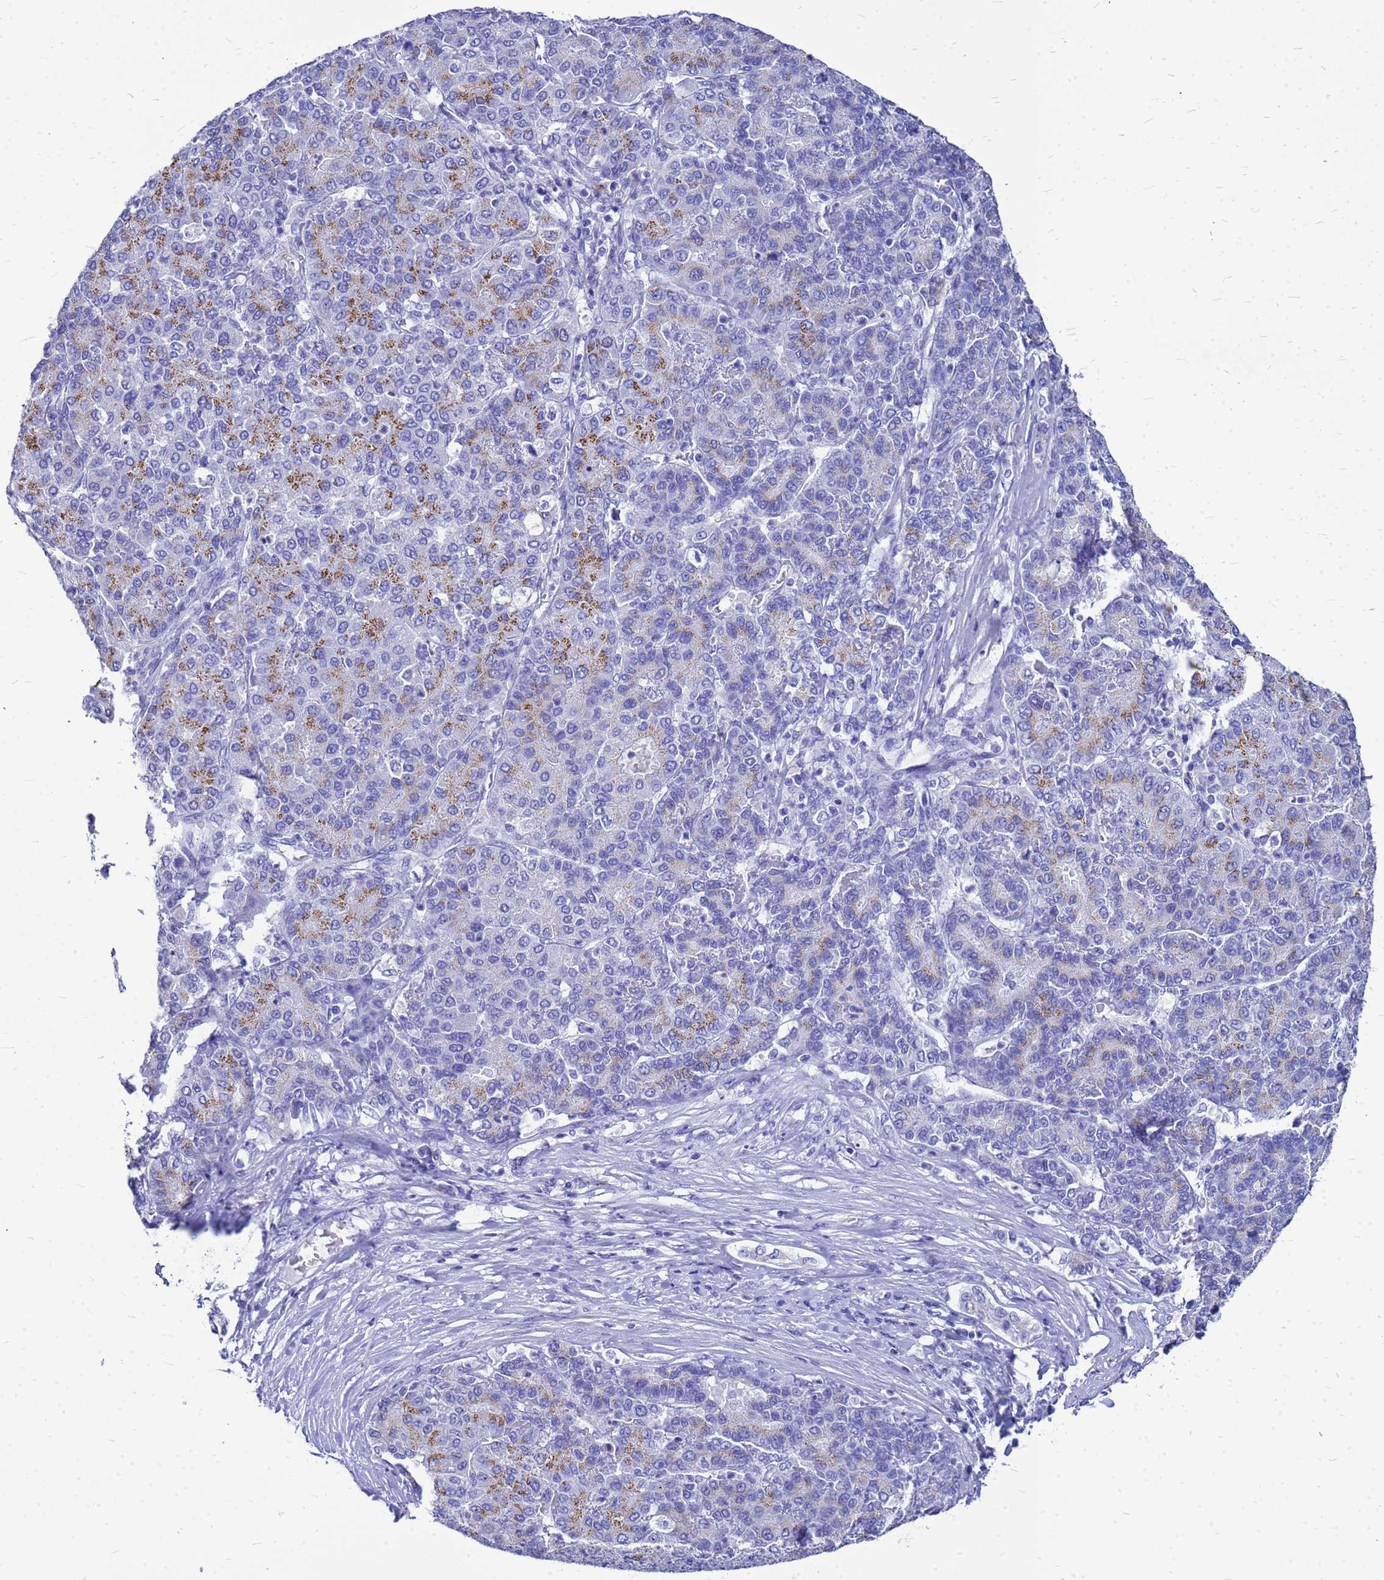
{"staining": {"intensity": "moderate", "quantity": "<25%", "location": "cytoplasmic/membranous"}, "tissue": "liver cancer", "cell_type": "Tumor cells", "image_type": "cancer", "snomed": [{"axis": "morphology", "description": "Carcinoma, Hepatocellular, NOS"}, {"axis": "topography", "description": "Liver"}], "caption": "Moderate cytoplasmic/membranous positivity for a protein is seen in about <25% of tumor cells of liver hepatocellular carcinoma using immunohistochemistry.", "gene": "OR52E2", "patient": {"sex": "male", "age": 65}}